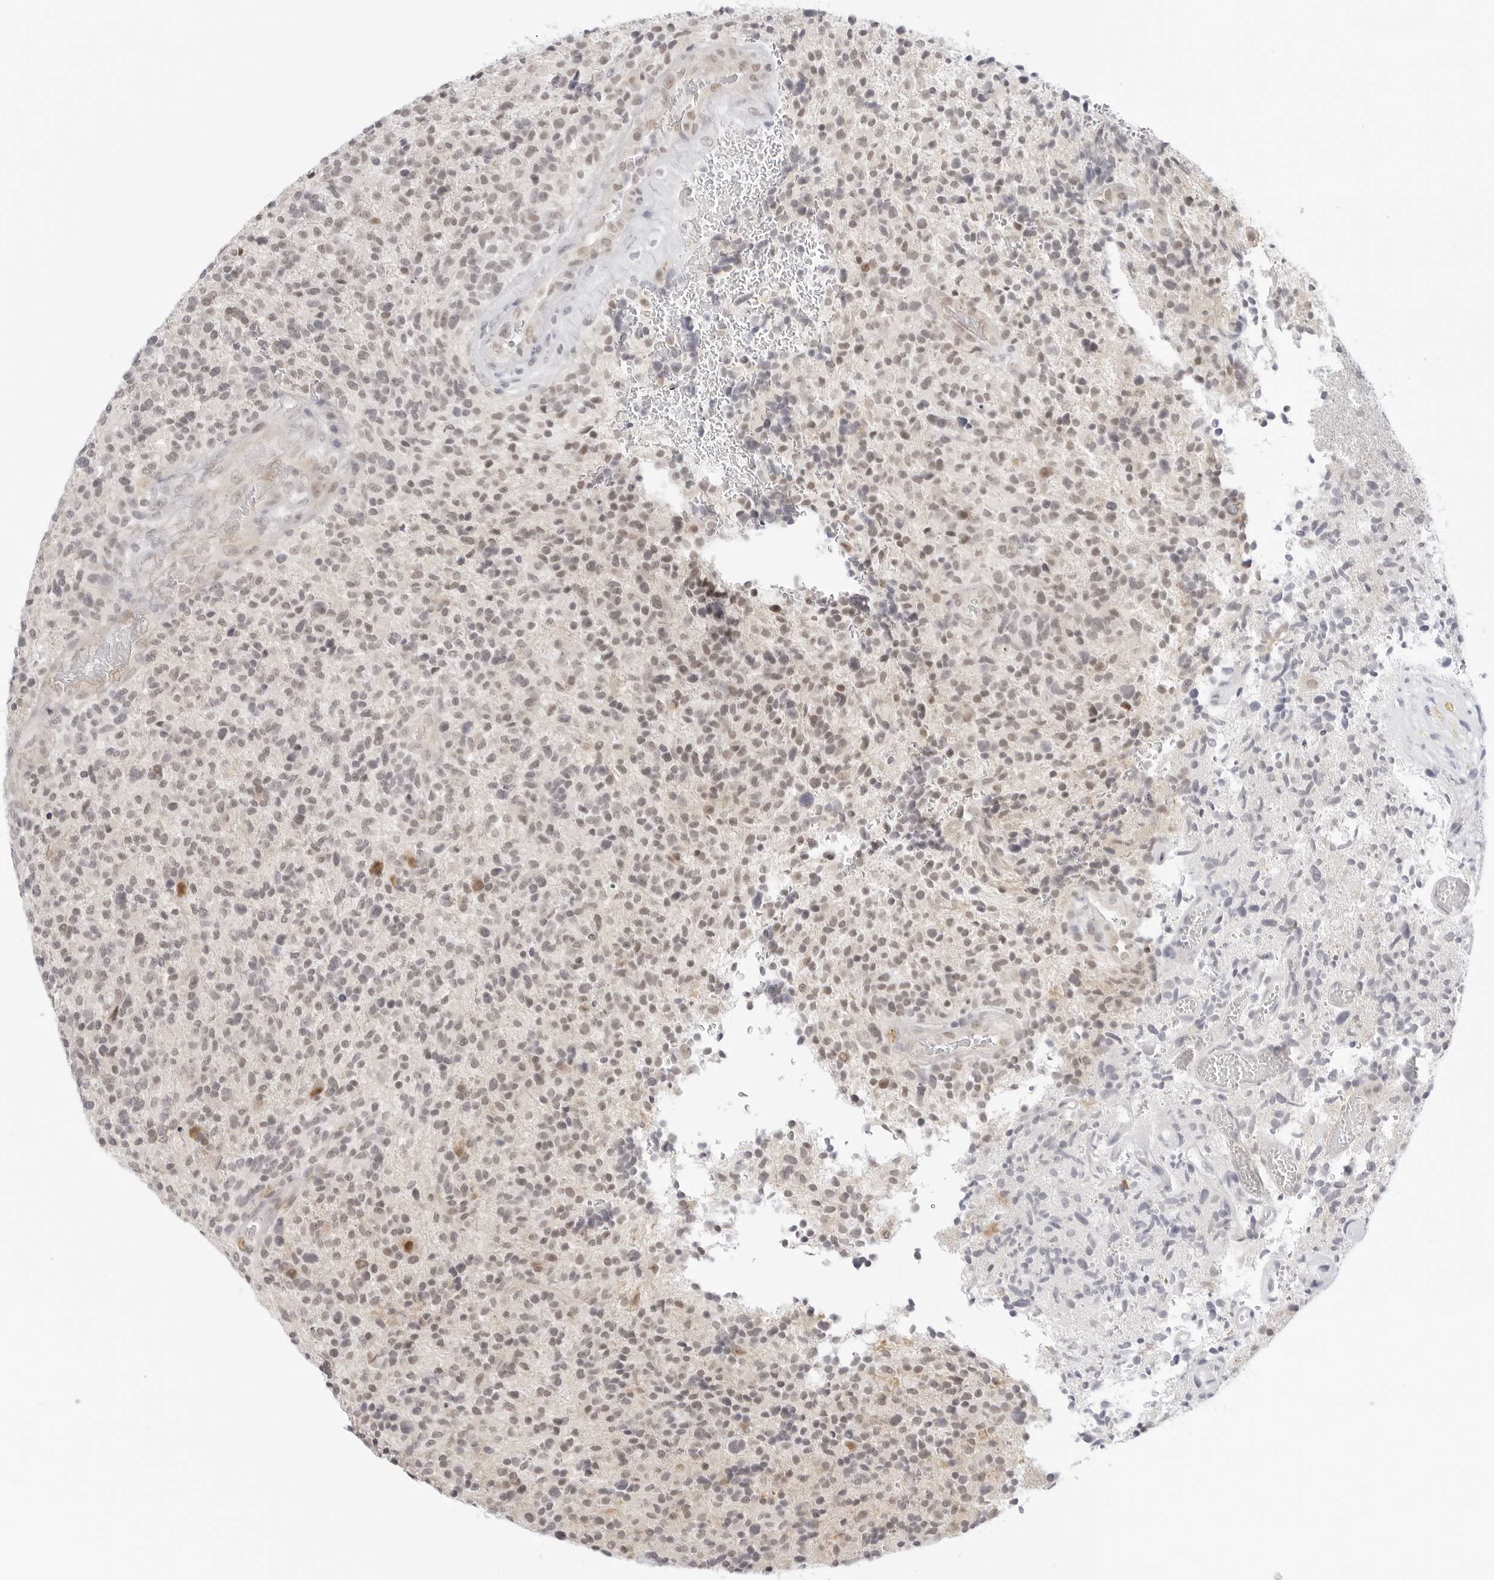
{"staining": {"intensity": "weak", "quantity": ">75%", "location": "nuclear"}, "tissue": "glioma", "cell_type": "Tumor cells", "image_type": "cancer", "snomed": [{"axis": "morphology", "description": "Glioma, malignant, High grade"}, {"axis": "topography", "description": "Brain"}], "caption": "Immunohistochemistry (IHC) image of human malignant glioma (high-grade) stained for a protein (brown), which reveals low levels of weak nuclear expression in approximately >75% of tumor cells.", "gene": "MED18", "patient": {"sex": "male", "age": 72}}